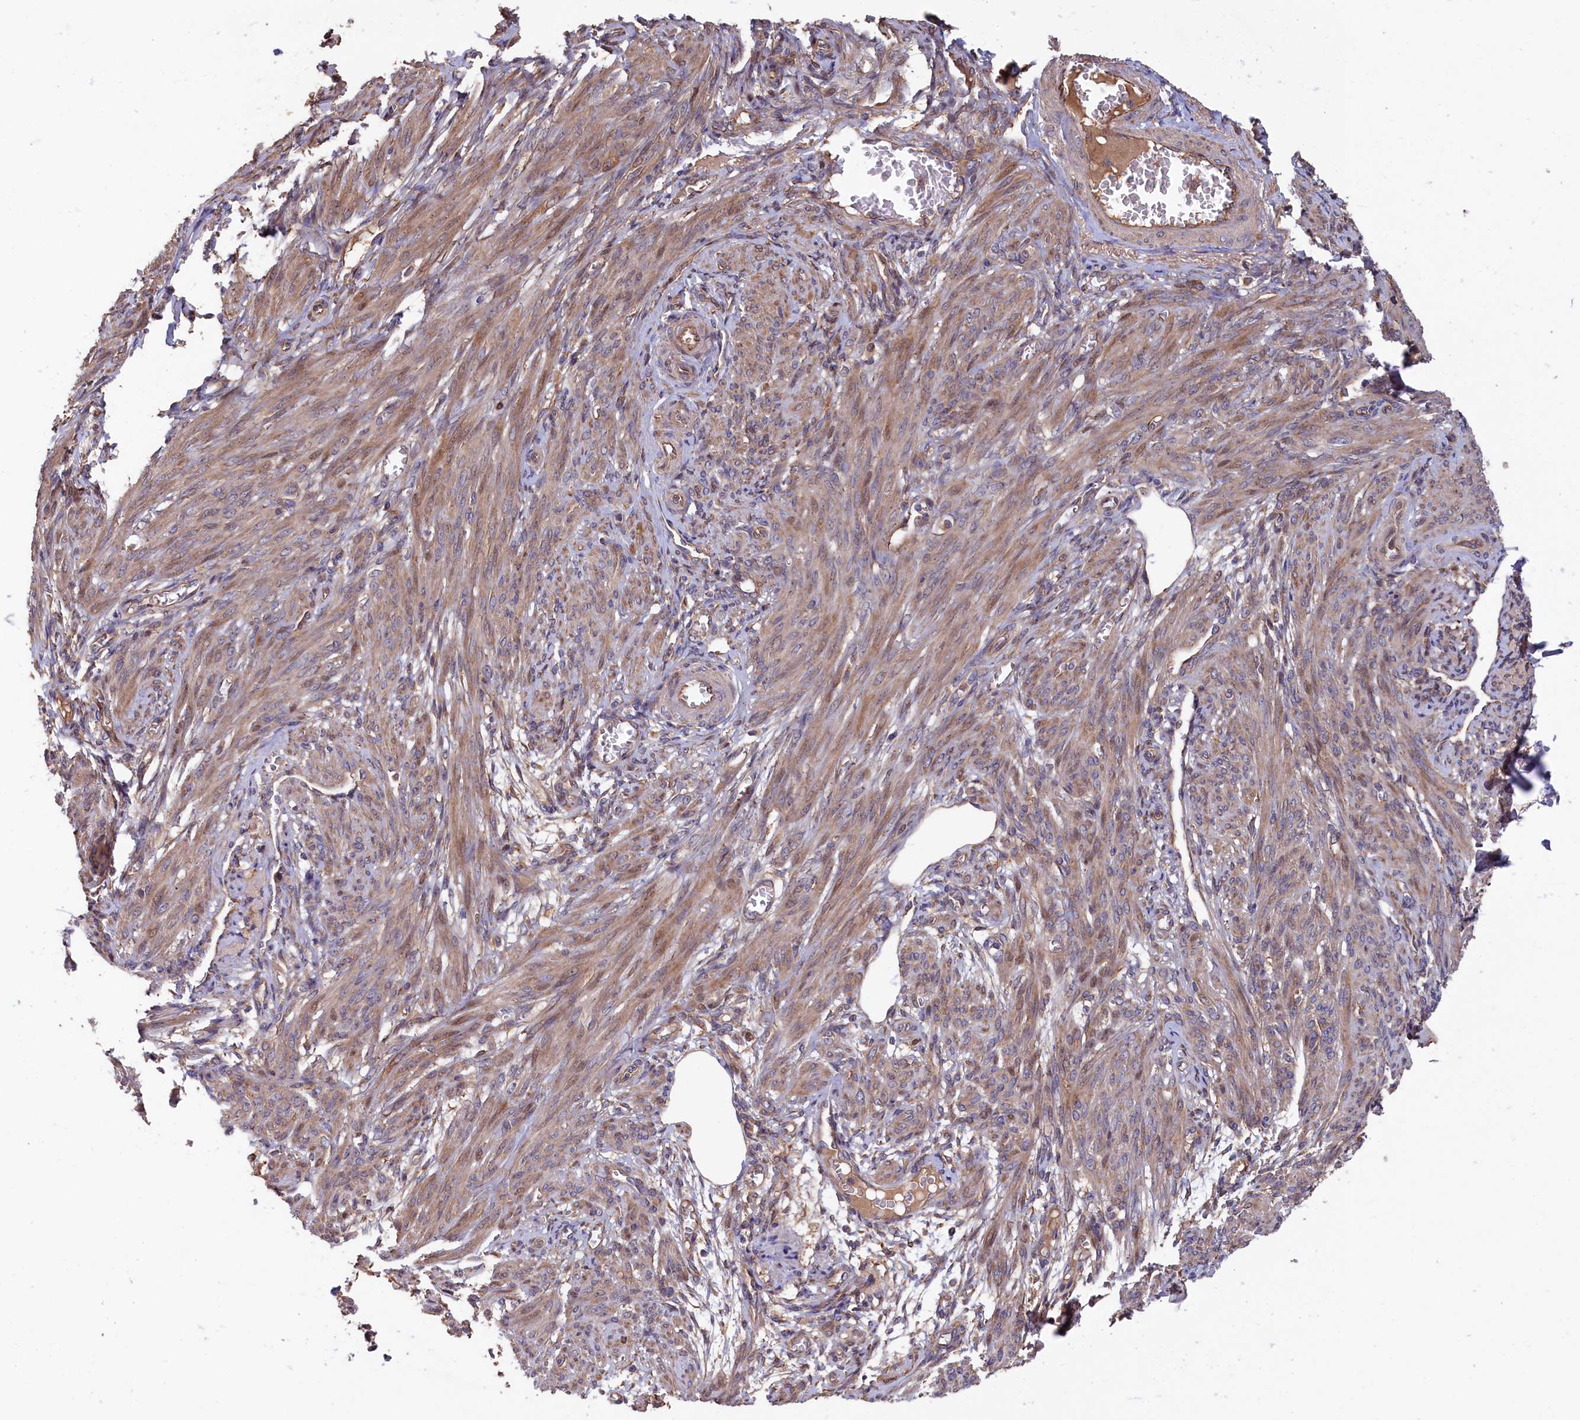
{"staining": {"intensity": "moderate", "quantity": "25%-75%", "location": "cytoplasmic/membranous"}, "tissue": "smooth muscle", "cell_type": "Smooth muscle cells", "image_type": "normal", "snomed": [{"axis": "morphology", "description": "Normal tissue, NOS"}, {"axis": "topography", "description": "Smooth muscle"}], "caption": "Protein staining shows moderate cytoplasmic/membranous staining in about 25%-75% of smooth muscle cells in benign smooth muscle. (DAB IHC, brown staining for protein, blue staining for nuclei).", "gene": "GREB1L", "patient": {"sex": "female", "age": 39}}